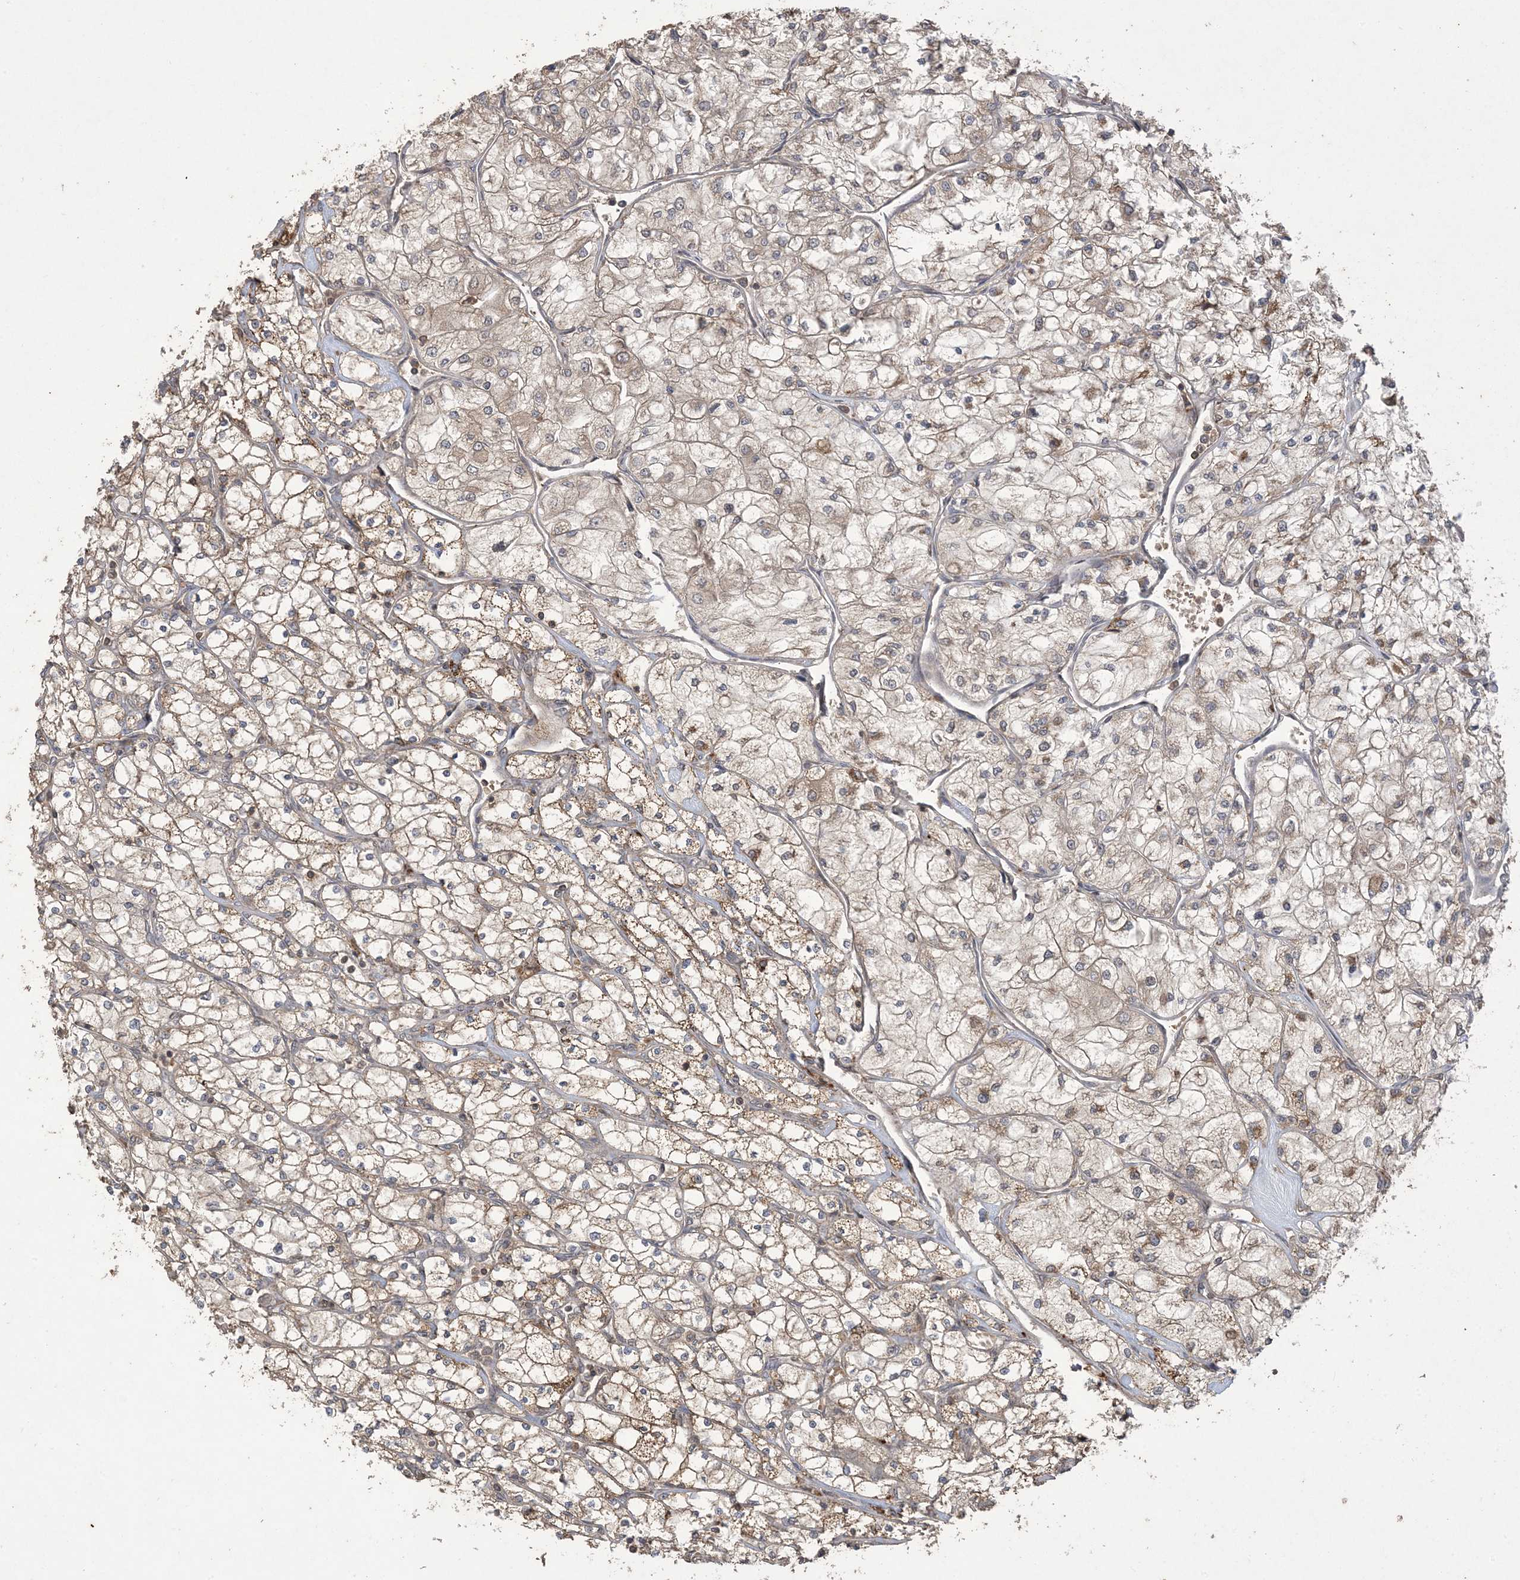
{"staining": {"intensity": "moderate", "quantity": "25%-75%", "location": "cytoplasmic/membranous"}, "tissue": "renal cancer", "cell_type": "Tumor cells", "image_type": "cancer", "snomed": [{"axis": "morphology", "description": "Adenocarcinoma, NOS"}, {"axis": "topography", "description": "Kidney"}], "caption": "Renal cancer was stained to show a protein in brown. There is medium levels of moderate cytoplasmic/membranous positivity in approximately 25%-75% of tumor cells.", "gene": "EFCAB8", "patient": {"sex": "male", "age": 80}}